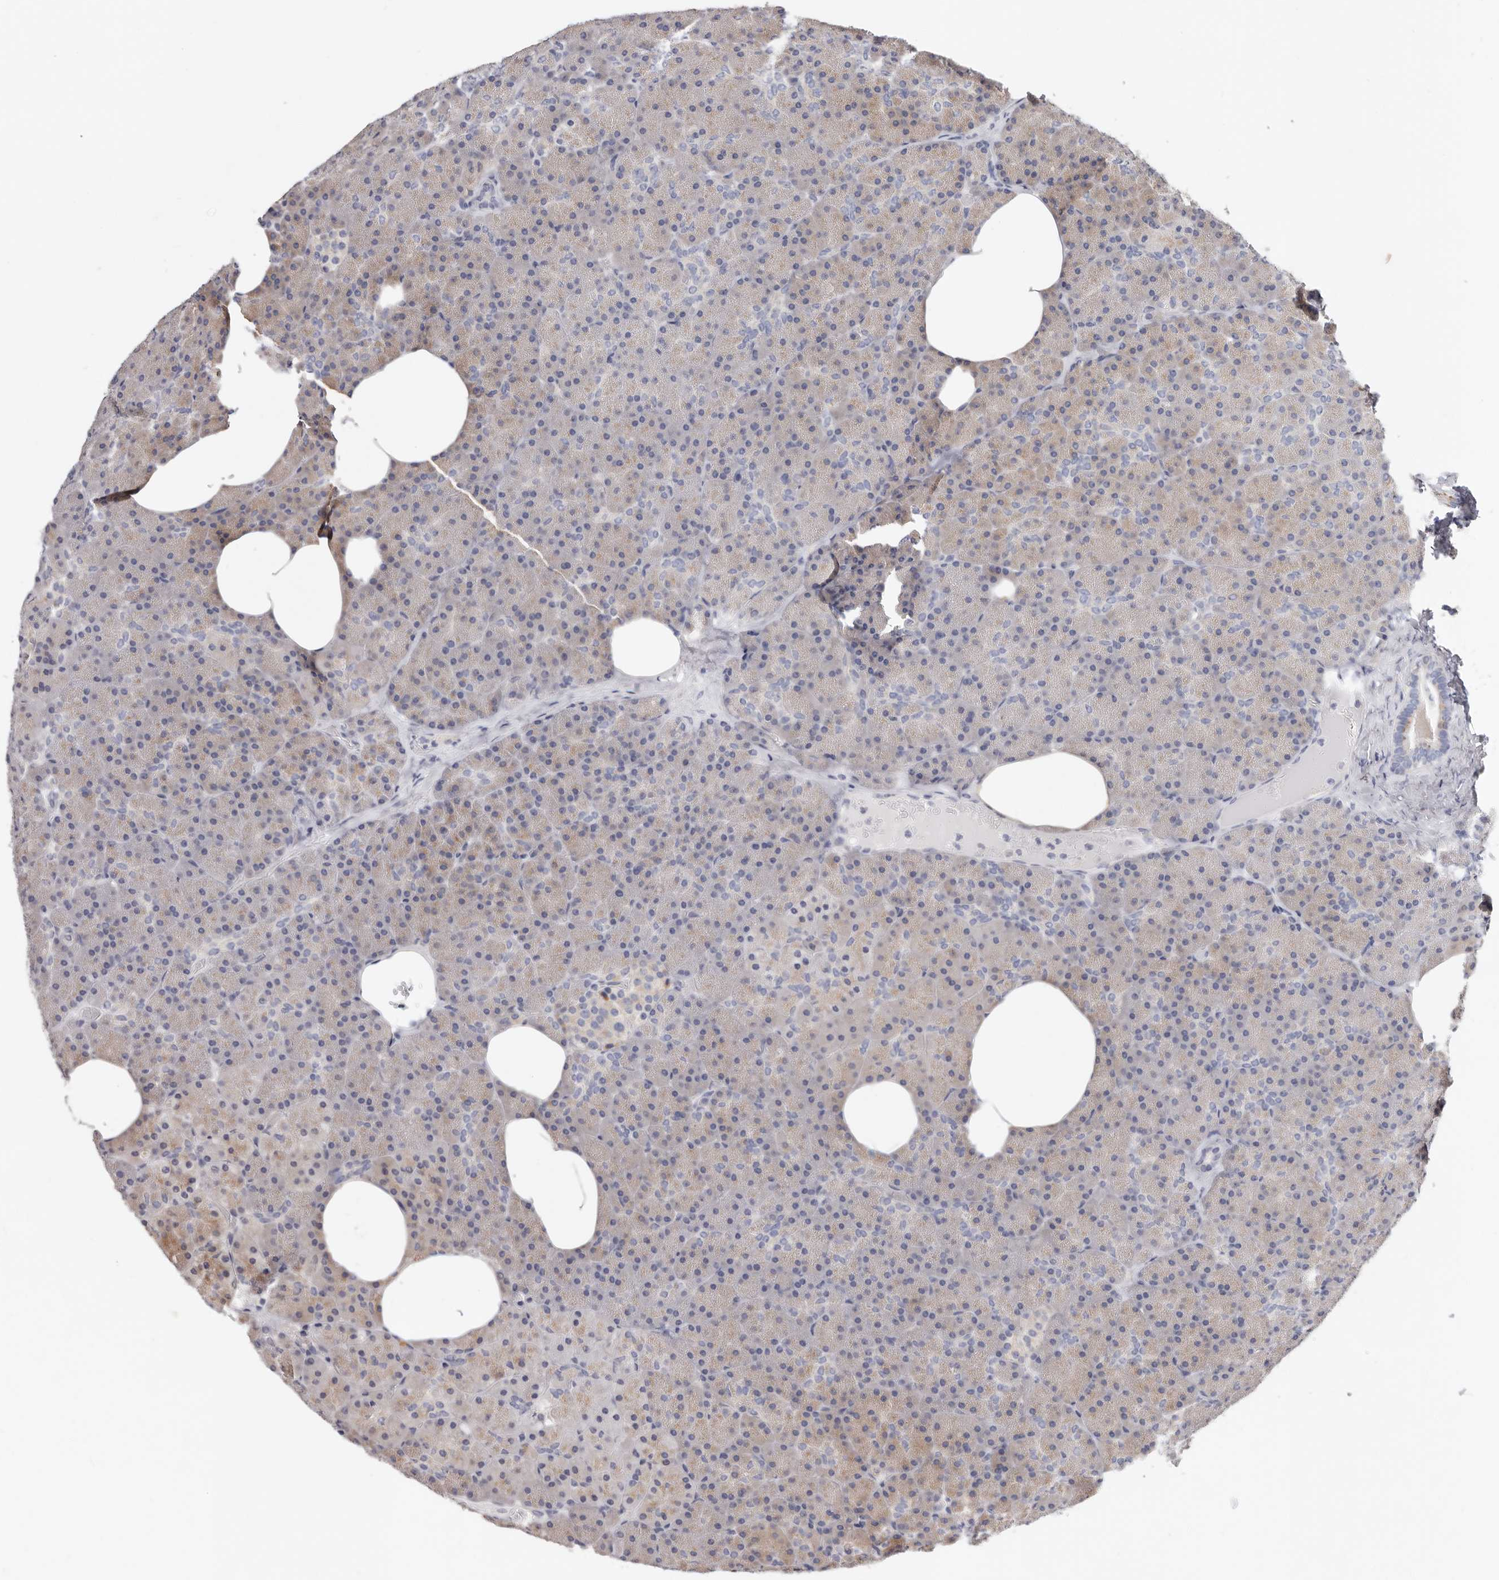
{"staining": {"intensity": "moderate", "quantity": "25%-75%", "location": "cytoplasmic/membranous"}, "tissue": "pancreas", "cell_type": "Exocrine glandular cells", "image_type": "normal", "snomed": [{"axis": "morphology", "description": "Normal tissue, NOS"}, {"axis": "morphology", "description": "Carcinoid, malignant, NOS"}, {"axis": "topography", "description": "Pancreas"}], "caption": "Immunohistochemistry (DAB) staining of benign human pancreas displays moderate cytoplasmic/membranous protein positivity in about 25%-75% of exocrine glandular cells. (DAB (3,3'-diaminobenzidine) = brown stain, brightfield microscopy at high magnification).", "gene": "USP33", "patient": {"sex": "female", "age": 35}}